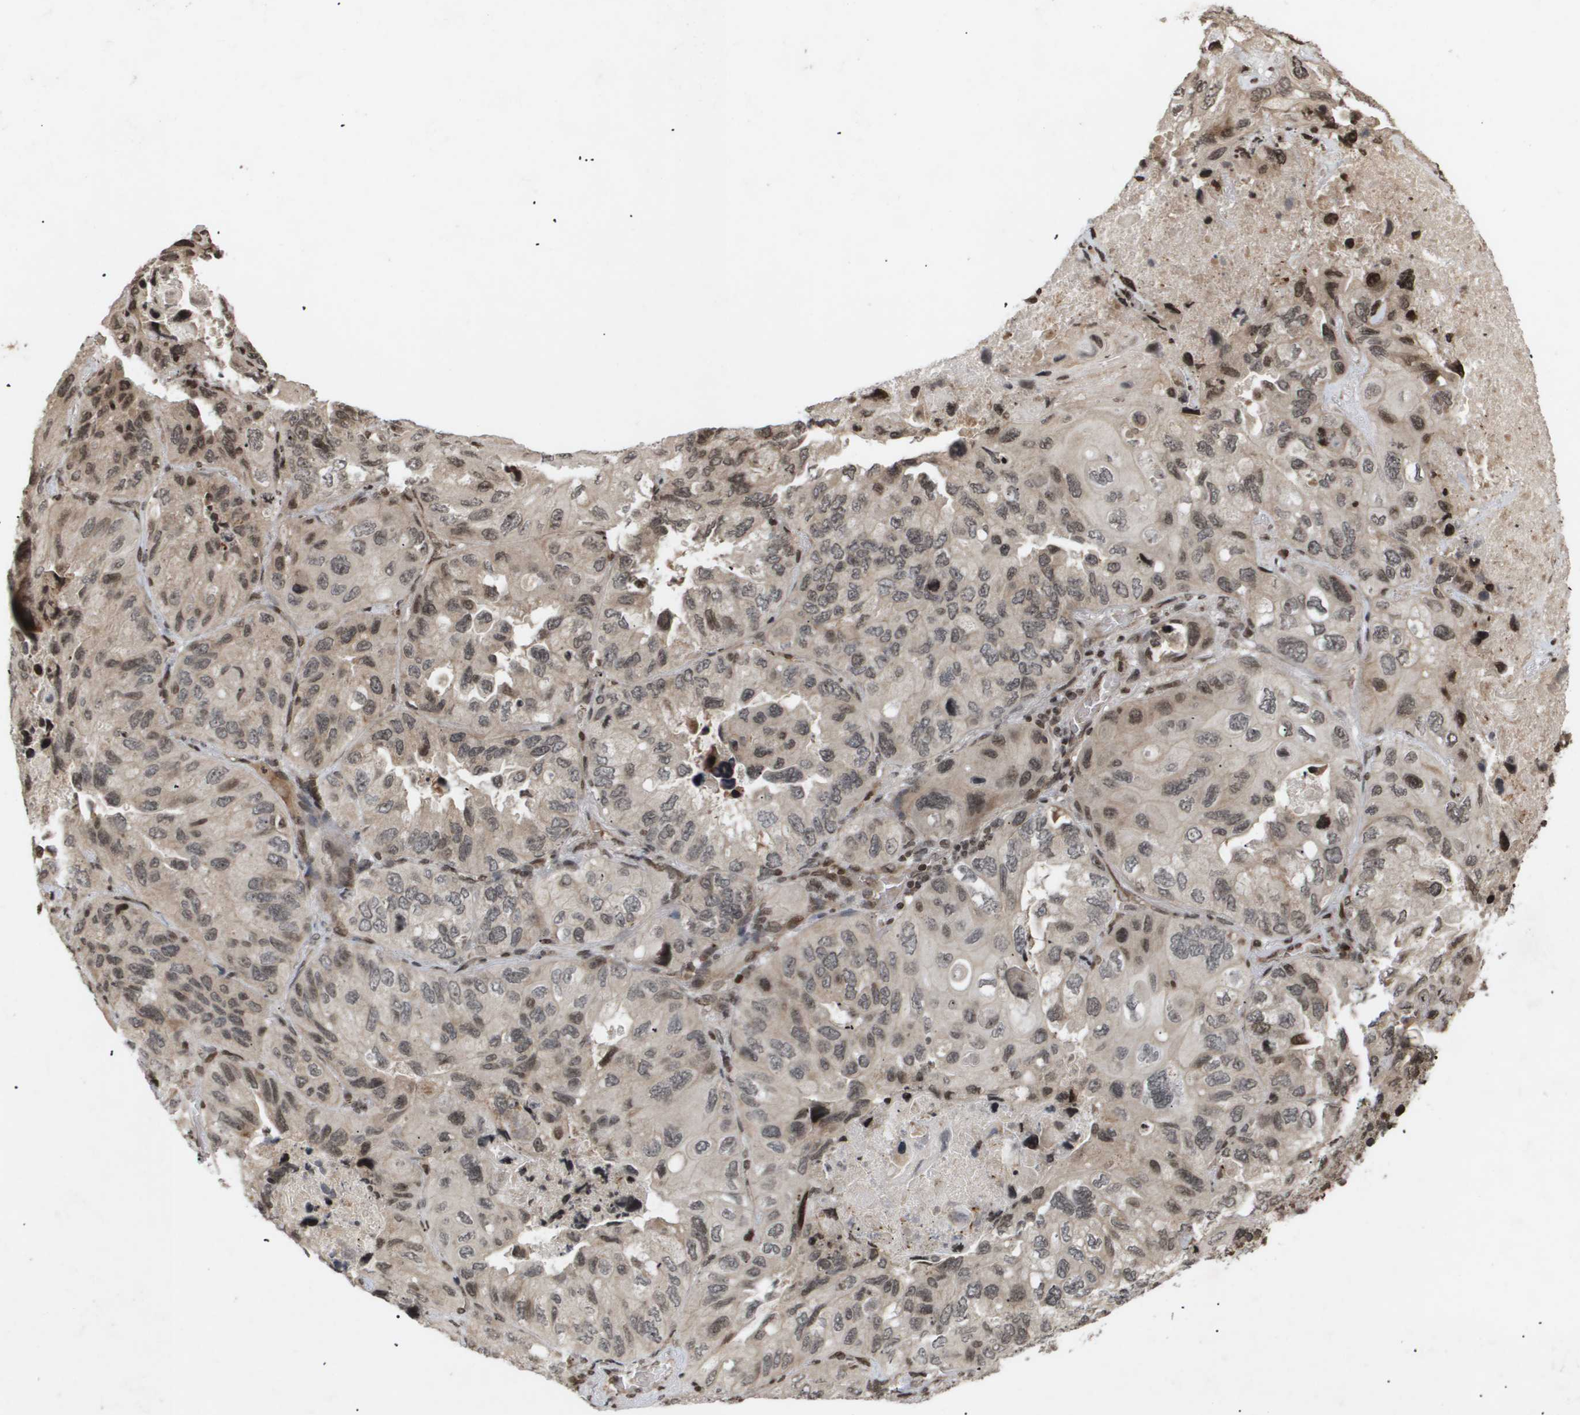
{"staining": {"intensity": "weak", "quantity": "25%-75%", "location": "cytoplasmic/membranous"}, "tissue": "lung cancer", "cell_type": "Tumor cells", "image_type": "cancer", "snomed": [{"axis": "morphology", "description": "Squamous cell carcinoma, NOS"}, {"axis": "topography", "description": "Lung"}], "caption": "Weak cytoplasmic/membranous protein expression is identified in about 25%-75% of tumor cells in squamous cell carcinoma (lung). (DAB (3,3'-diaminobenzidine) IHC with brightfield microscopy, high magnification).", "gene": "HSPA6", "patient": {"sex": "female", "age": 73}}